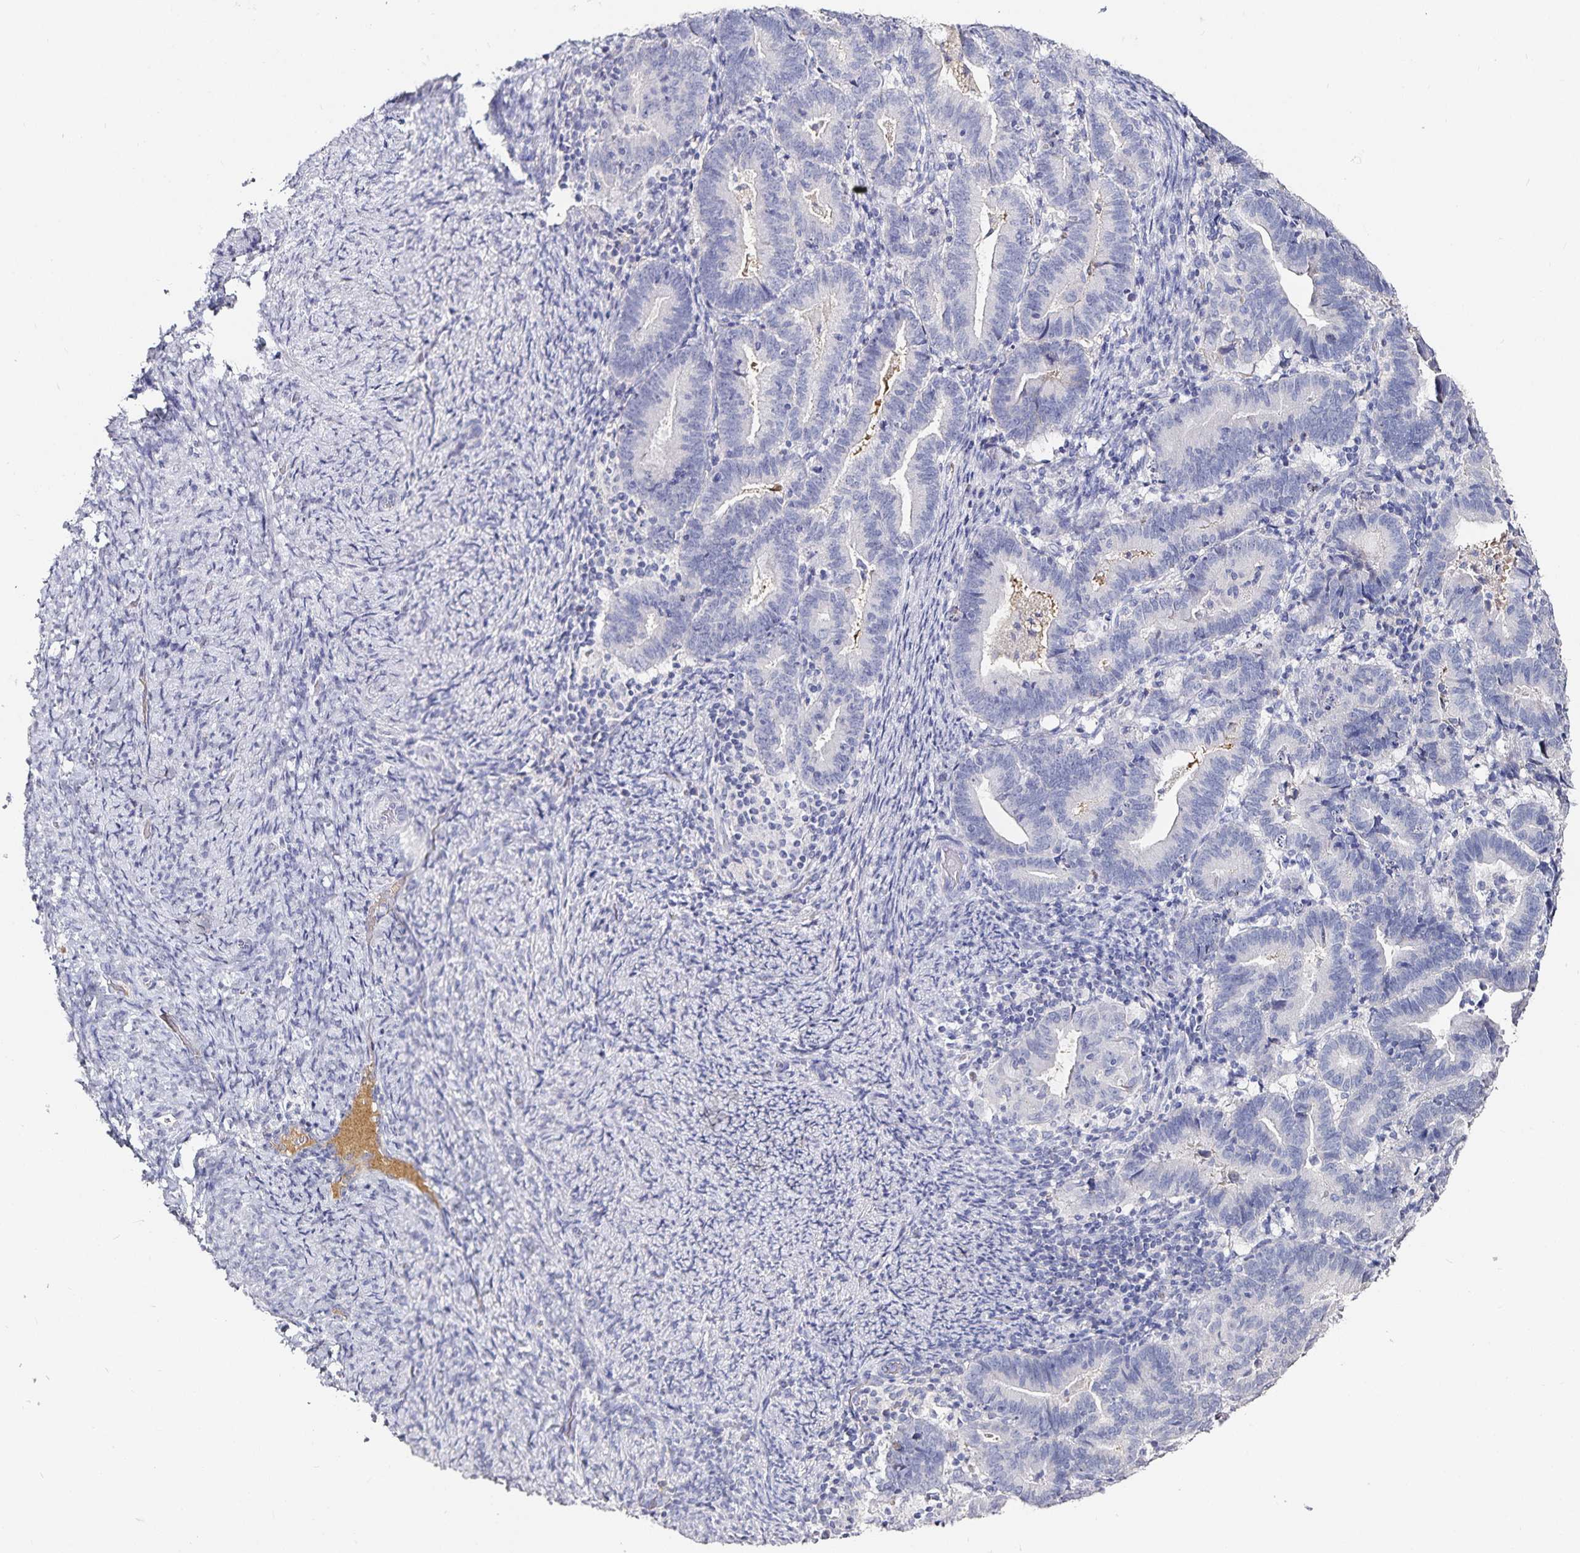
{"staining": {"intensity": "negative", "quantity": "none", "location": "none"}, "tissue": "endometrial cancer", "cell_type": "Tumor cells", "image_type": "cancer", "snomed": [{"axis": "morphology", "description": "Adenocarcinoma, NOS"}, {"axis": "topography", "description": "Endometrium"}], "caption": "Immunohistochemical staining of endometrial cancer (adenocarcinoma) demonstrates no significant positivity in tumor cells.", "gene": "TTR", "patient": {"sex": "female", "age": 70}}